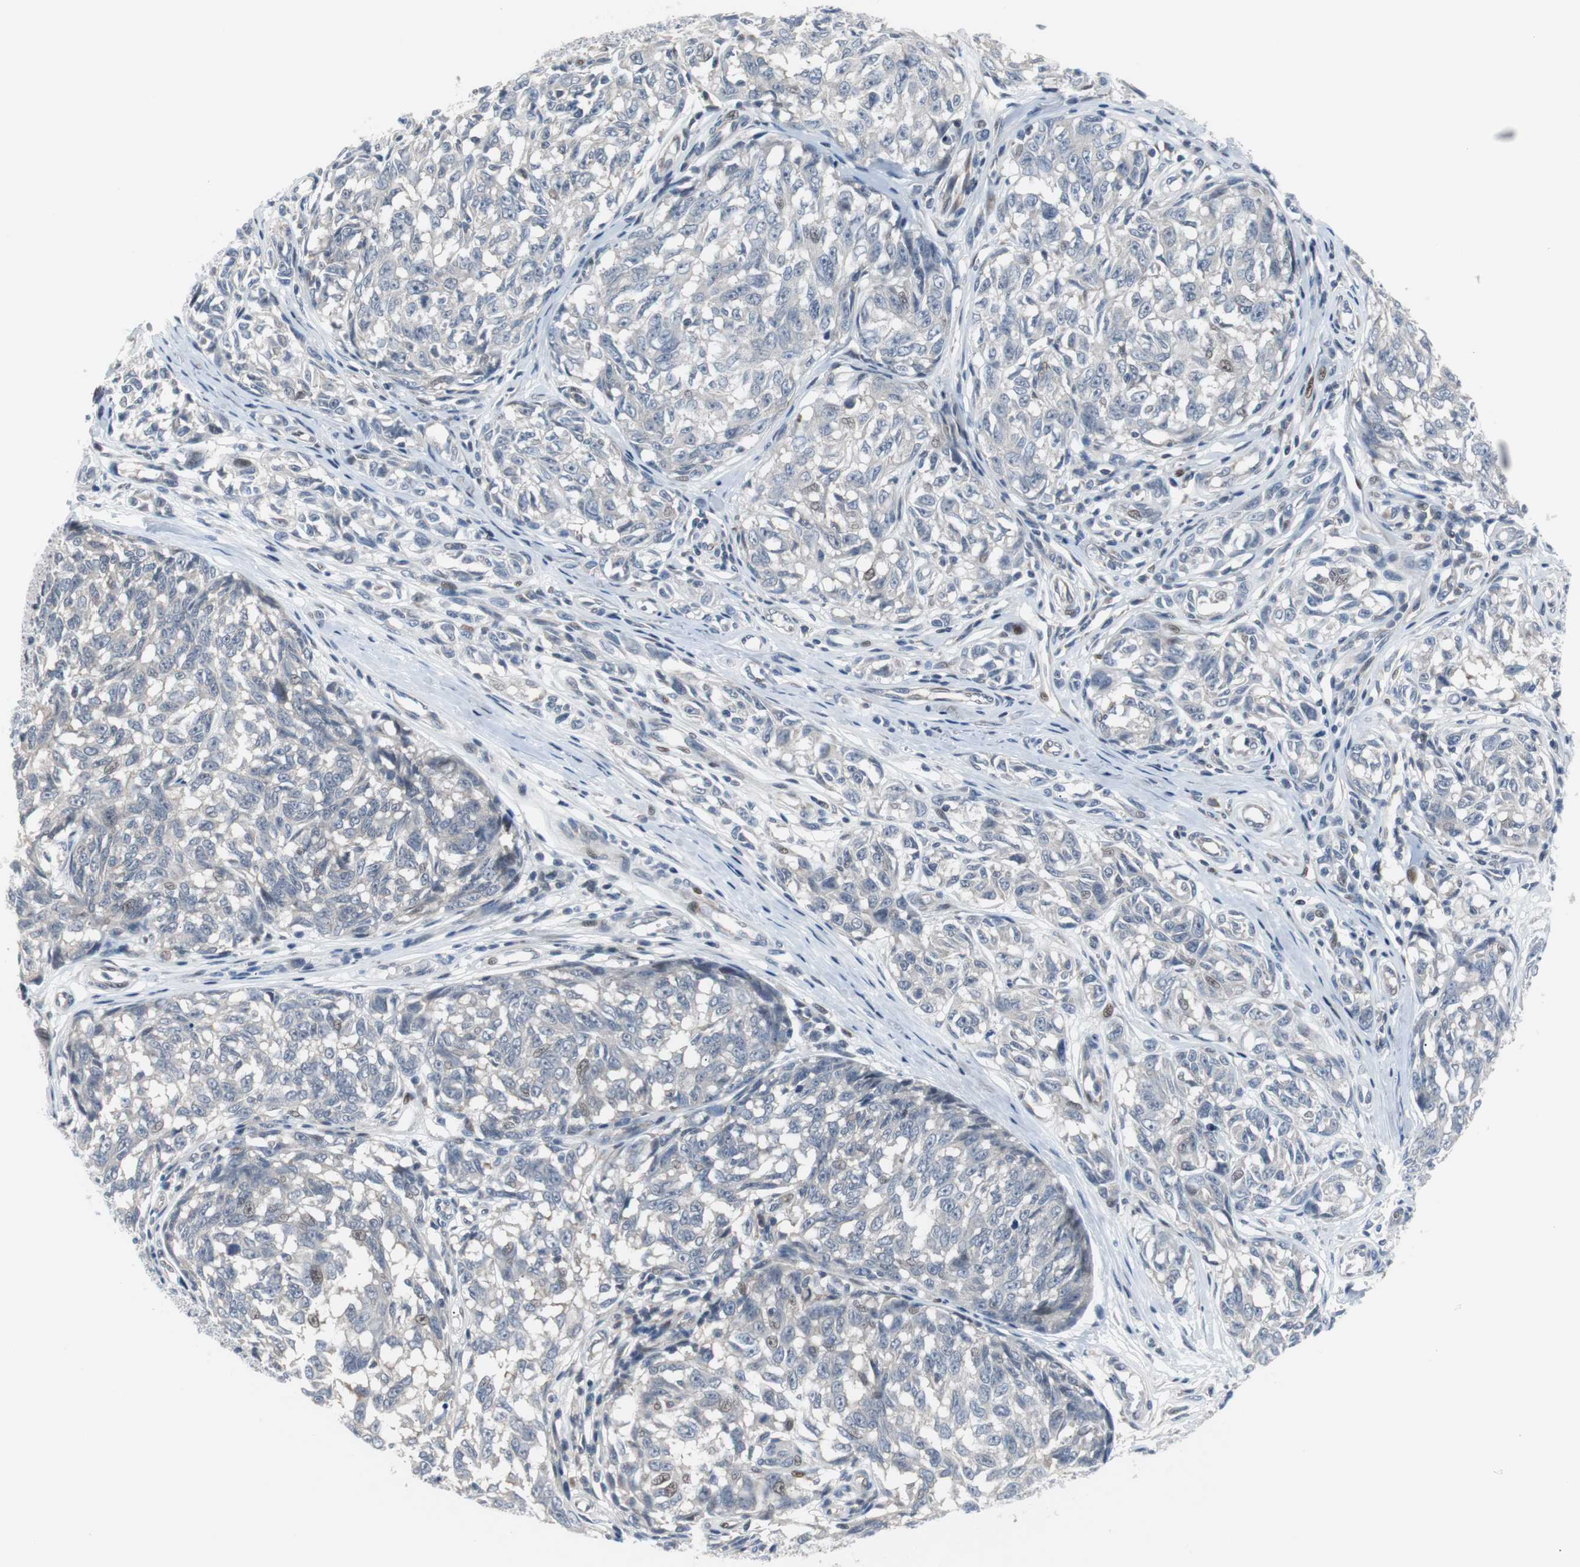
{"staining": {"intensity": "weak", "quantity": "<25%", "location": "nuclear"}, "tissue": "melanoma", "cell_type": "Tumor cells", "image_type": "cancer", "snomed": [{"axis": "morphology", "description": "Malignant melanoma, NOS"}, {"axis": "topography", "description": "Skin"}], "caption": "High power microscopy photomicrograph of an IHC histopathology image of melanoma, revealing no significant expression in tumor cells.", "gene": "MAP2K4", "patient": {"sex": "female", "age": 64}}